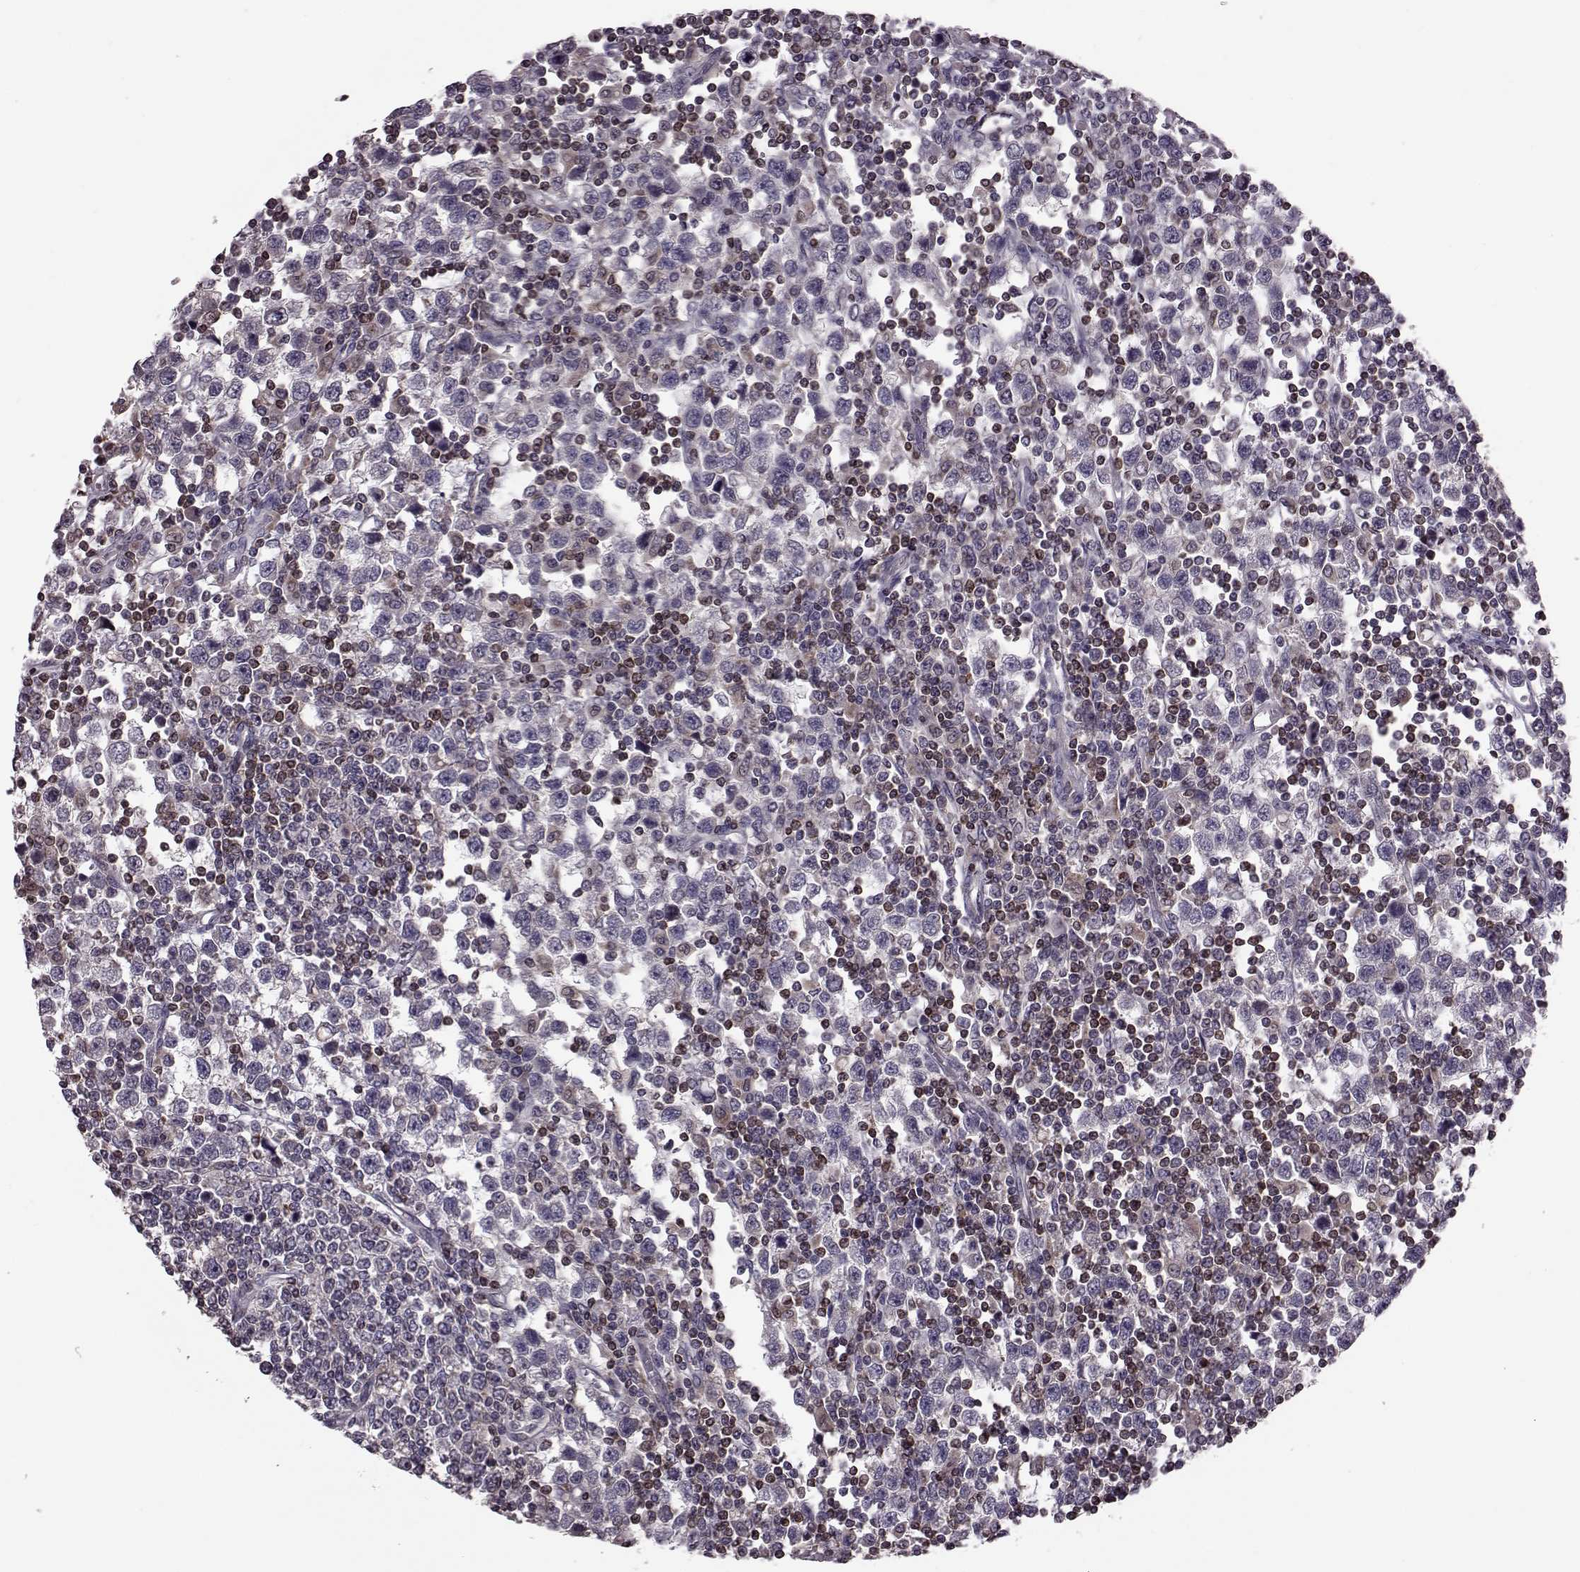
{"staining": {"intensity": "negative", "quantity": "none", "location": "none"}, "tissue": "testis cancer", "cell_type": "Tumor cells", "image_type": "cancer", "snomed": [{"axis": "morphology", "description": "Seminoma, NOS"}, {"axis": "topography", "description": "Testis"}], "caption": "High magnification brightfield microscopy of testis seminoma stained with DAB (3,3'-diaminobenzidine) (brown) and counterstained with hematoxylin (blue): tumor cells show no significant positivity. The staining was performed using DAB to visualize the protein expression in brown, while the nuclei were stained in blue with hematoxylin (Magnification: 20x).", "gene": "CDC42SE1", "patient": {"sex": "male", "age": 34}}